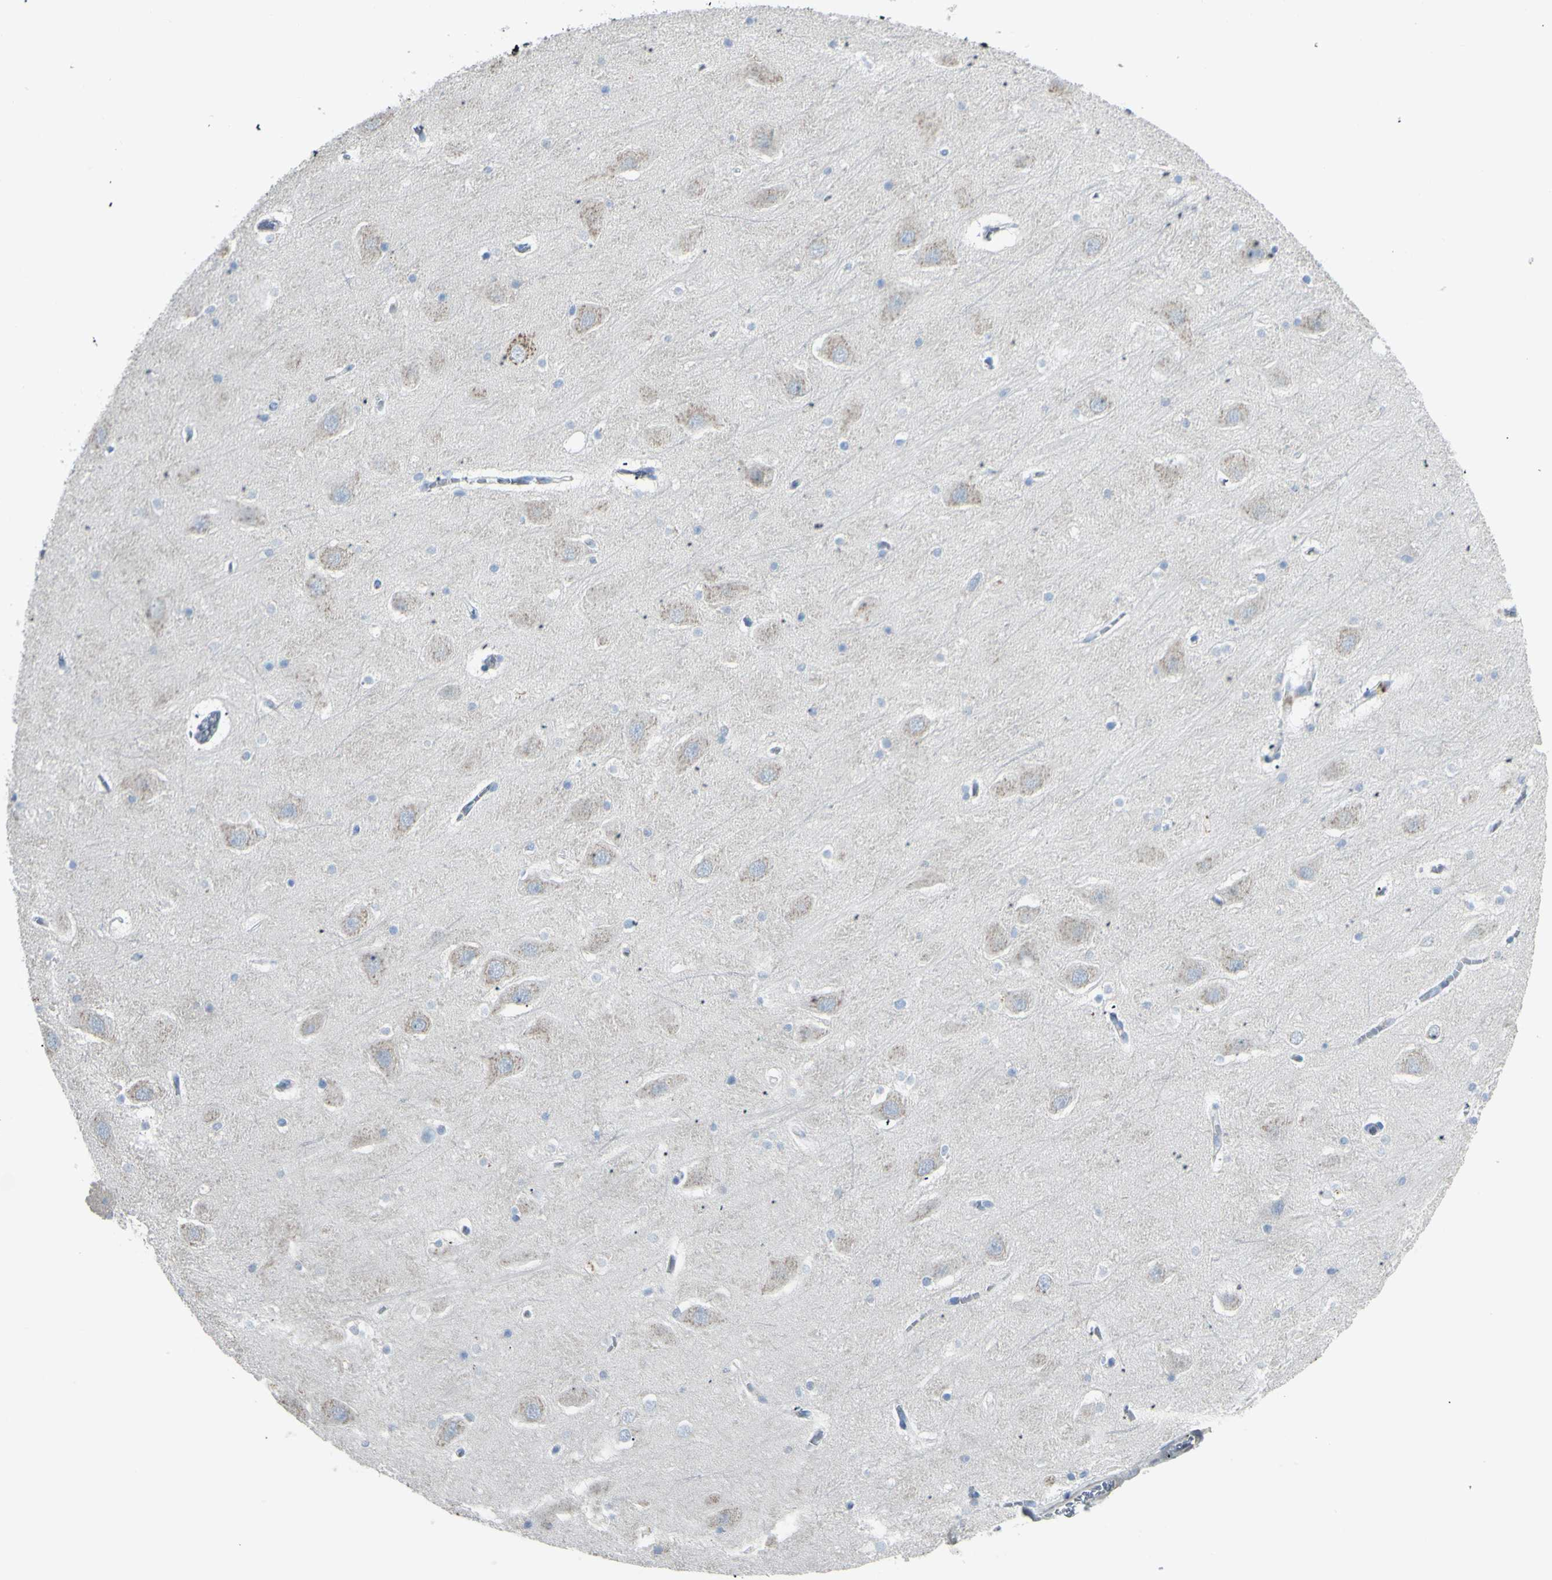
{"staining": {"intensity": "negative", "quantity": "none", "location": "none"}, "tissue": "hippocampus", "cell_type": "Glial cells", "image_type": "normal", "snomed": [{"axis": "morphology", "description": "Normal tissue, NOS"}, {"axis": "topography", "description": "Hippocampus"}], "caption": "The immunohistochemistry (IHC) histopathology image has no significant positivity in glial cells of hippocampus. Nuclei are stained in blue.", "gene": "B4GALT3", "patient": {"sex": "male", "age": 45}}